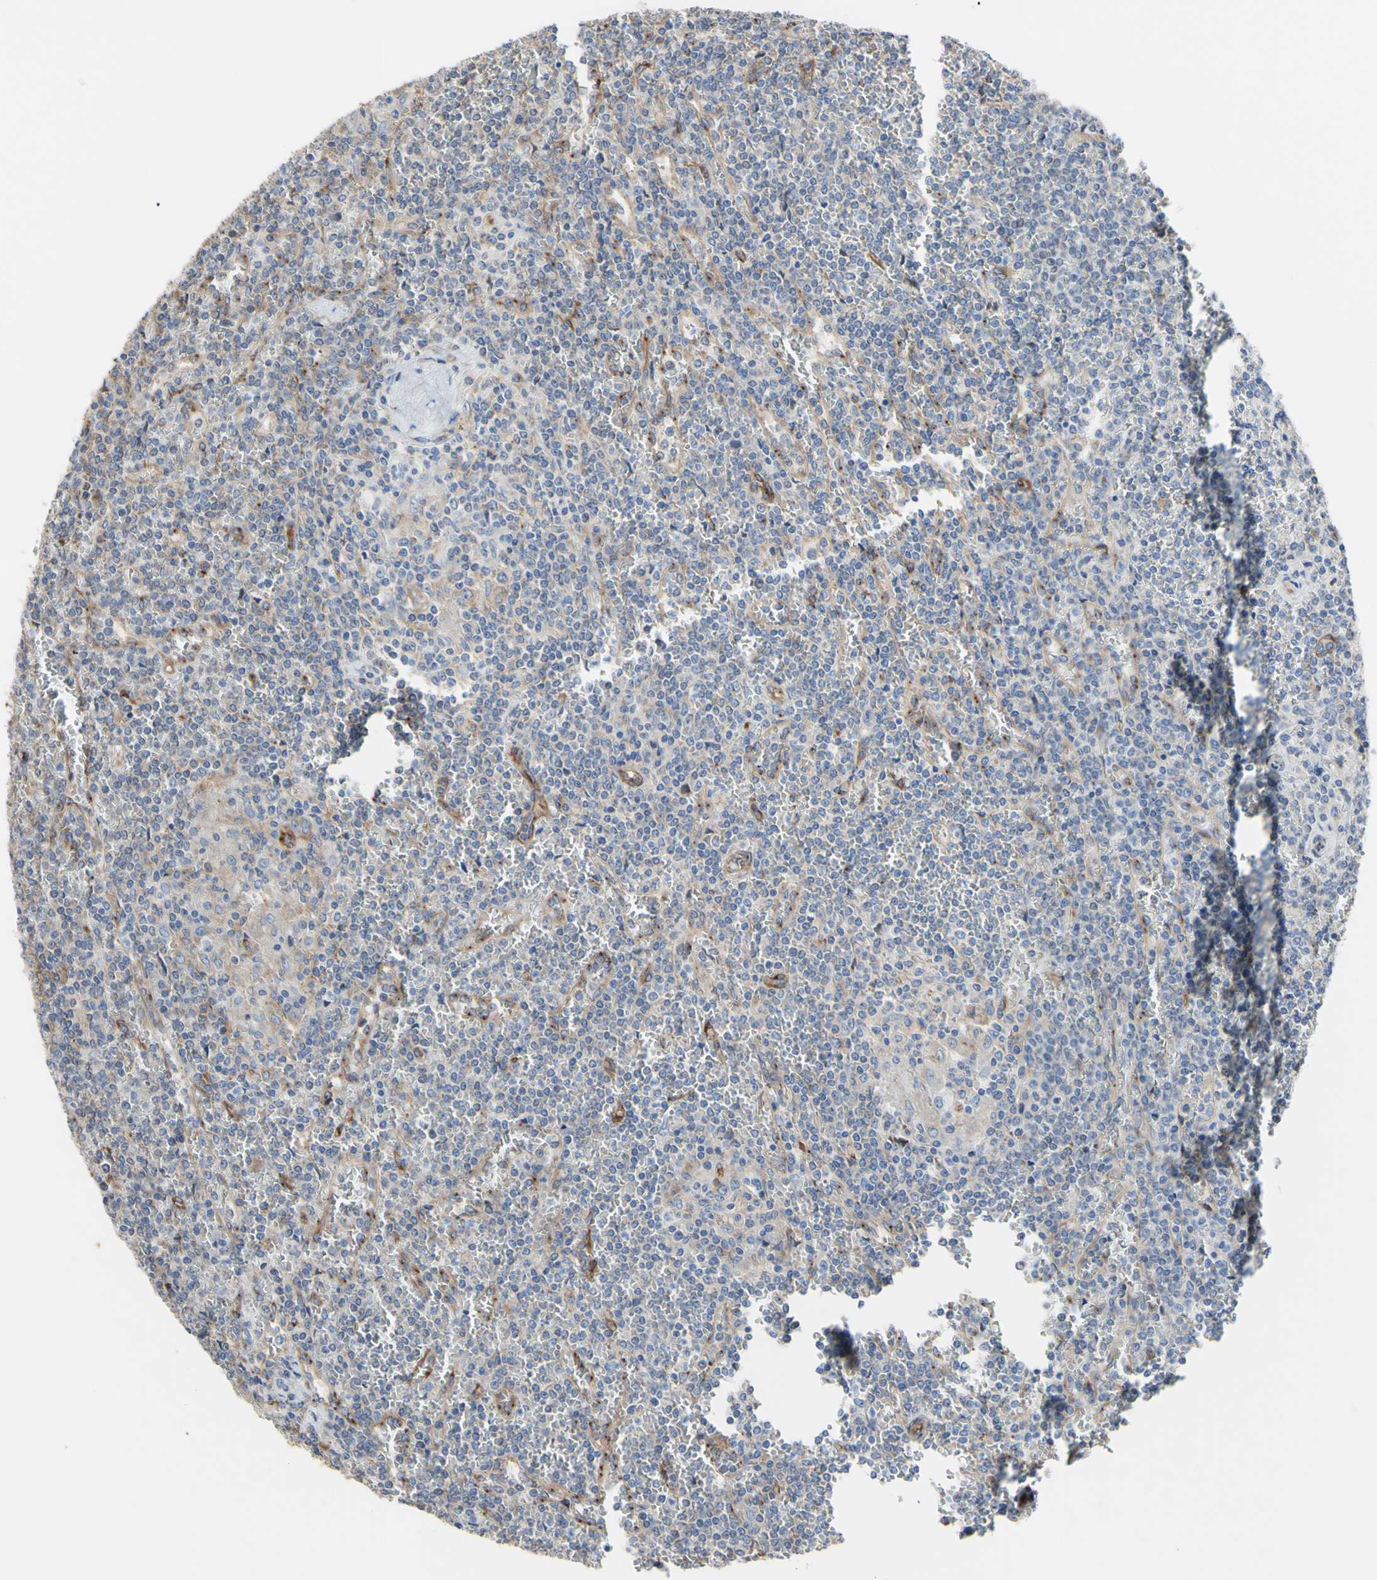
{"staining": {"intensity": "negative", "quantity": "none", "location": "none"}, "tissue": "lymphoma", "cell_type": "Tumor cells", "image_type": "cancer", "snomed": [{"axis": "morphology", "description": "Malignant lymphoma, non-Hodgkin's type, Low grade"}, {"axis": "topography", "description": "Spleen"}], "caption": "An image of human lymphoma is negative for staining in tumor cells. (Stains: DAB immunohistochemistry (IHC) with hematoxylin counter stain, Microscopy: brightfield microscopy at high magnification).", "gene": "LRIG3", "patient": {"sex": "female", "age": 19}}